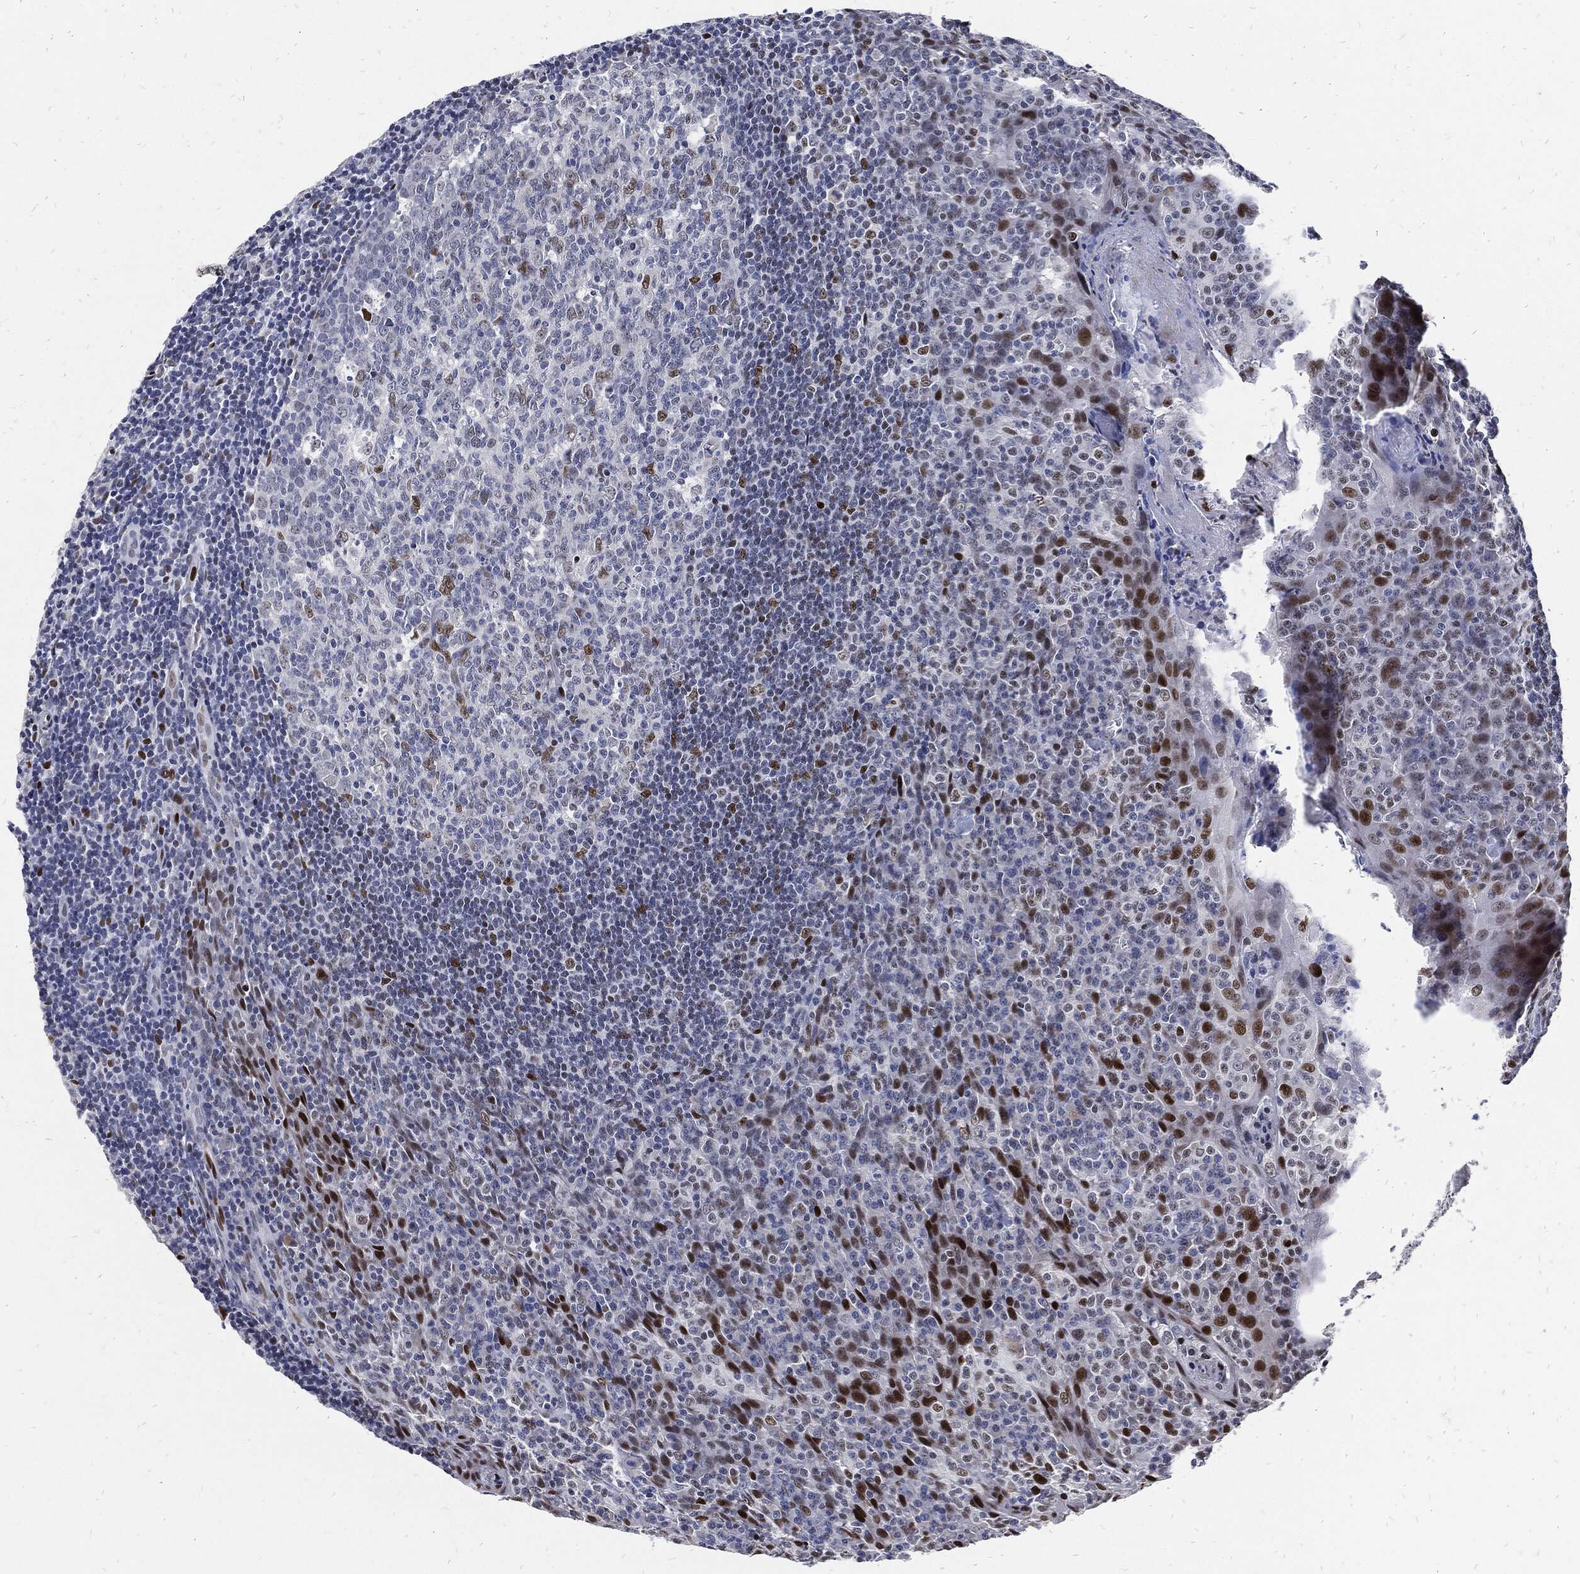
{"staining": {"intensity": "moderate", "quantity": "<25%", "location": "nuclear"}, "tissue": "tonsil", "cell_type": "Germinal center cells", "image_type": "normal", "snomed": [{"axis": "morphology", "description": "Normal tissue, NOS"}, {"axis": "topography", "description": "Tonsil"}], "caption": "Tonsil was stained to show a protein in brown. There is low levels of moderate nuclear positivity in about <25% of germinal center cells. (DAB (3,3'-diaminobenzidine) = brown stain, brightfield microscopy at high magnification).", "gene": "JUN", "patient": {"sex": "male", "age": 20}}